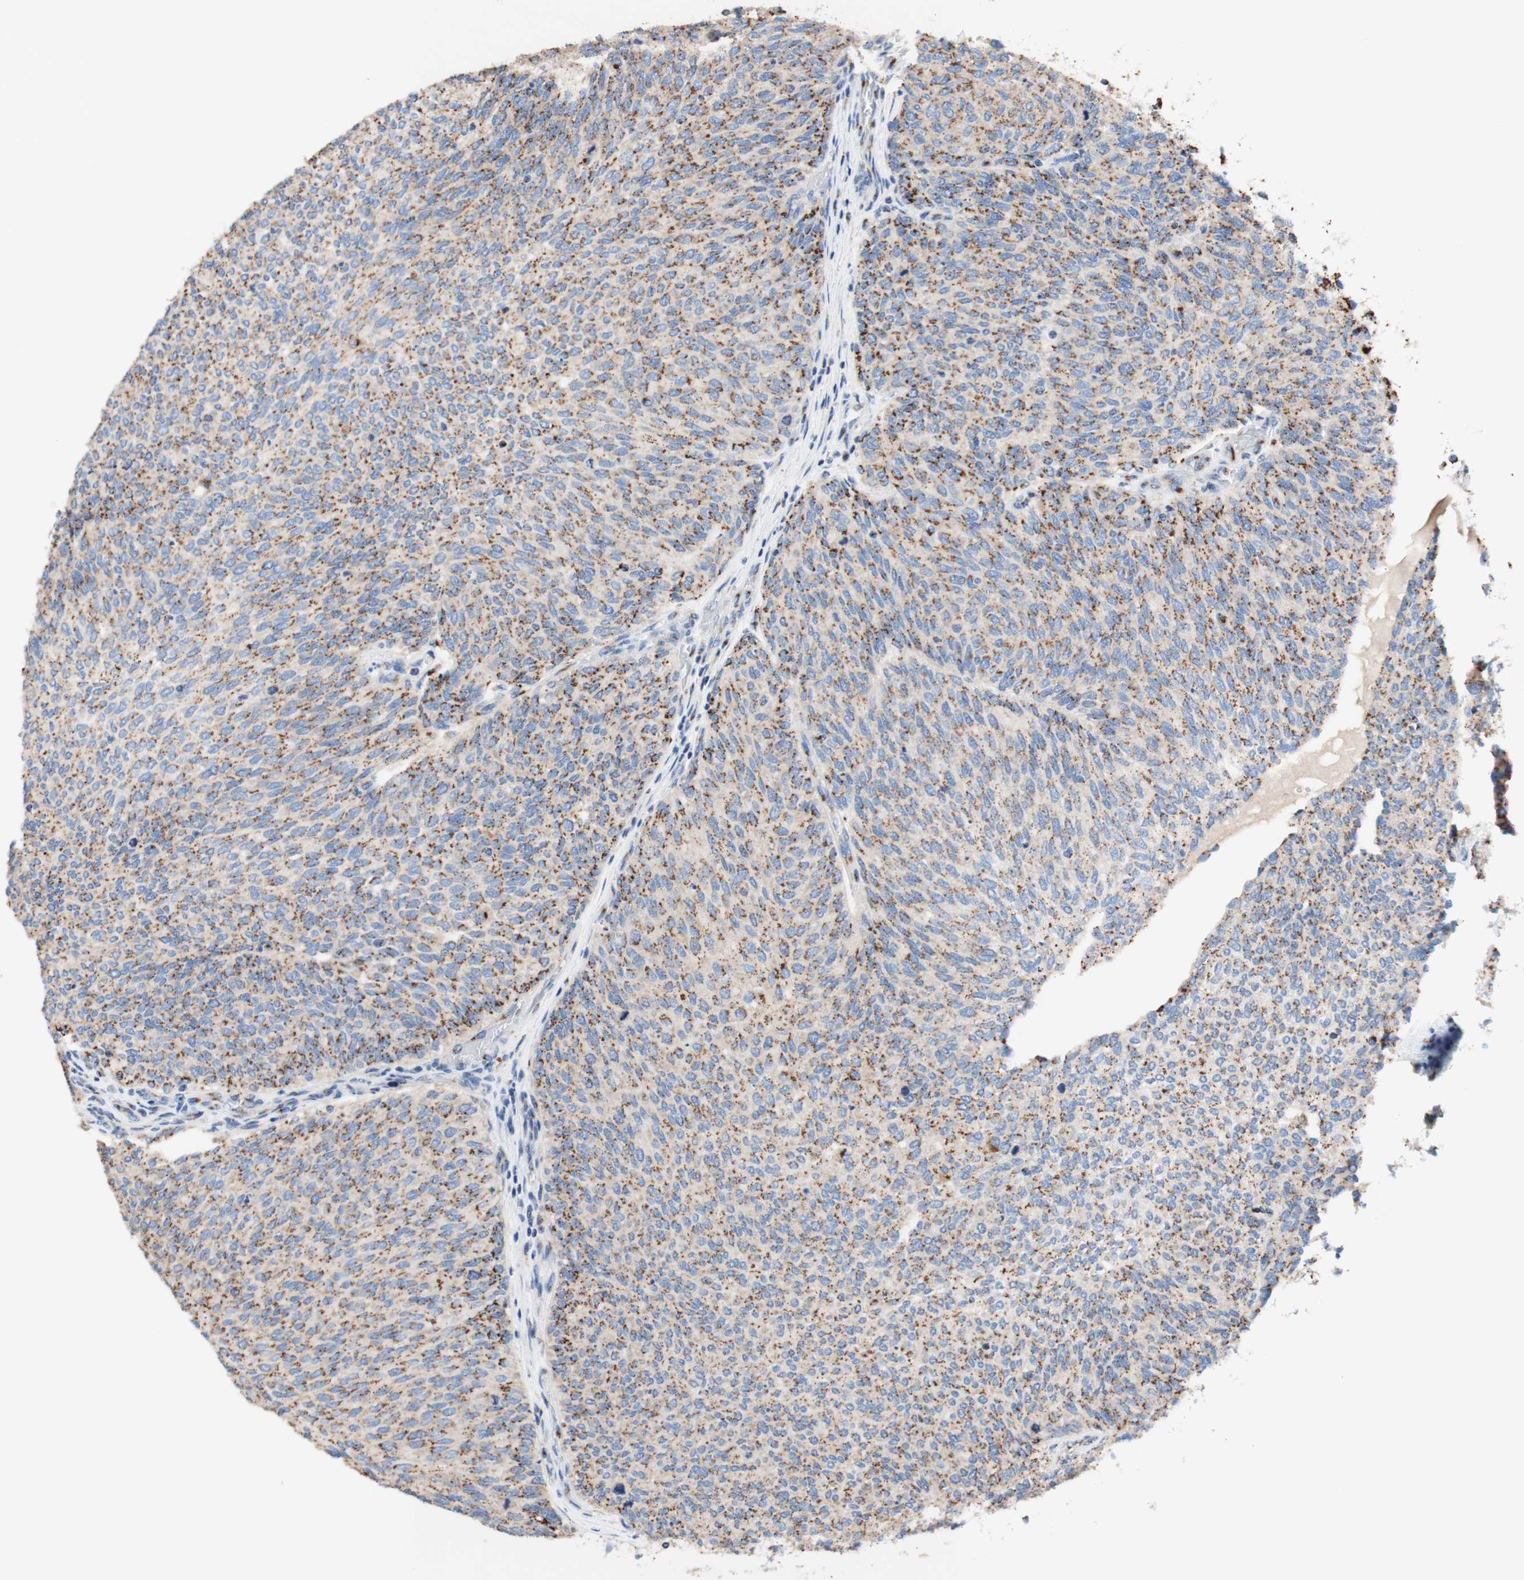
{"staining": {"intensity": "moderate", "quantity": "25%-75%", "location": "cytoplasmic/membranous"}, "tissue": "urothelial cancer", "cell_type": "Tumor cells", "image_type": "cancer", "snomed": [{"axis": "morphology", "description": "Urothelial carcinoma, Low grade"}, {"axis": "topography", "description": "Urinary bladder"}], "caption": "This micrograph demonstrates urothelial cancer stained with immunohistochemistry to label a protein in brown. The cytoplasmic/membranous of tumor cells show moderate positivity for the protein. Nuclei are counter-stained blue.", "gene": "GALNT2", "patient": {"sex": "female", "age": 79}}